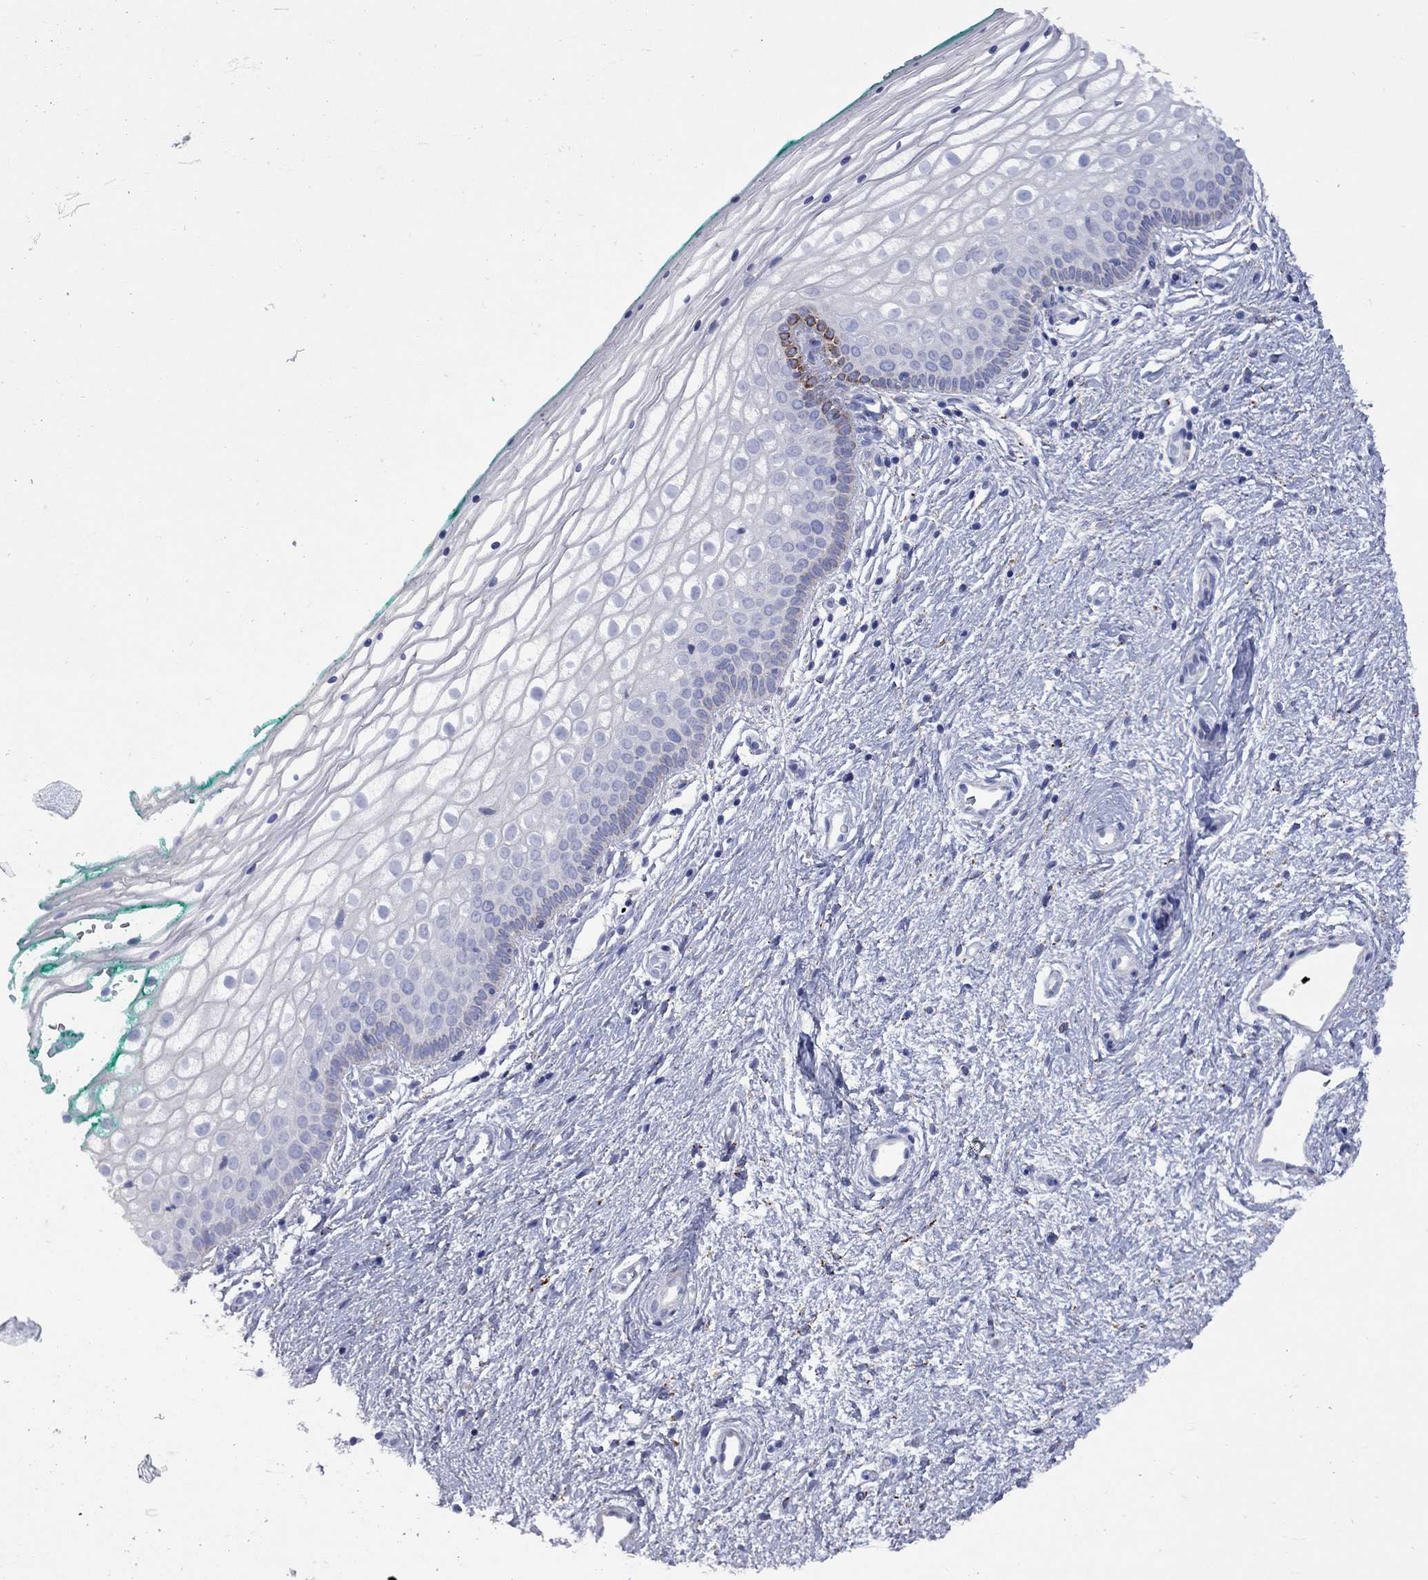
{"staining": {"intensity": "negative", "quantity": "none", "location": "none"}, "tissue": "vagina", "cell_type": "Squamous epithelial cells", "image_type": "normal", "snomed": [{"axis": "morphology", "description": "Normal tissue, NOS"}, {"axis": "topography", "description": "Vagina"}], "caption": "IHC histopathology image of normal vagina stained for a protein (brown), which shows no staining in squamous epithelial cells. Brightfield microscopy of IHC stained with DAB (3,3'-diaminobenzidine) (brown) and hematoxylin (blue), captured at high magnification.", "gene": "SESTD1", "patient": {"sex": "female", "age": 36}}